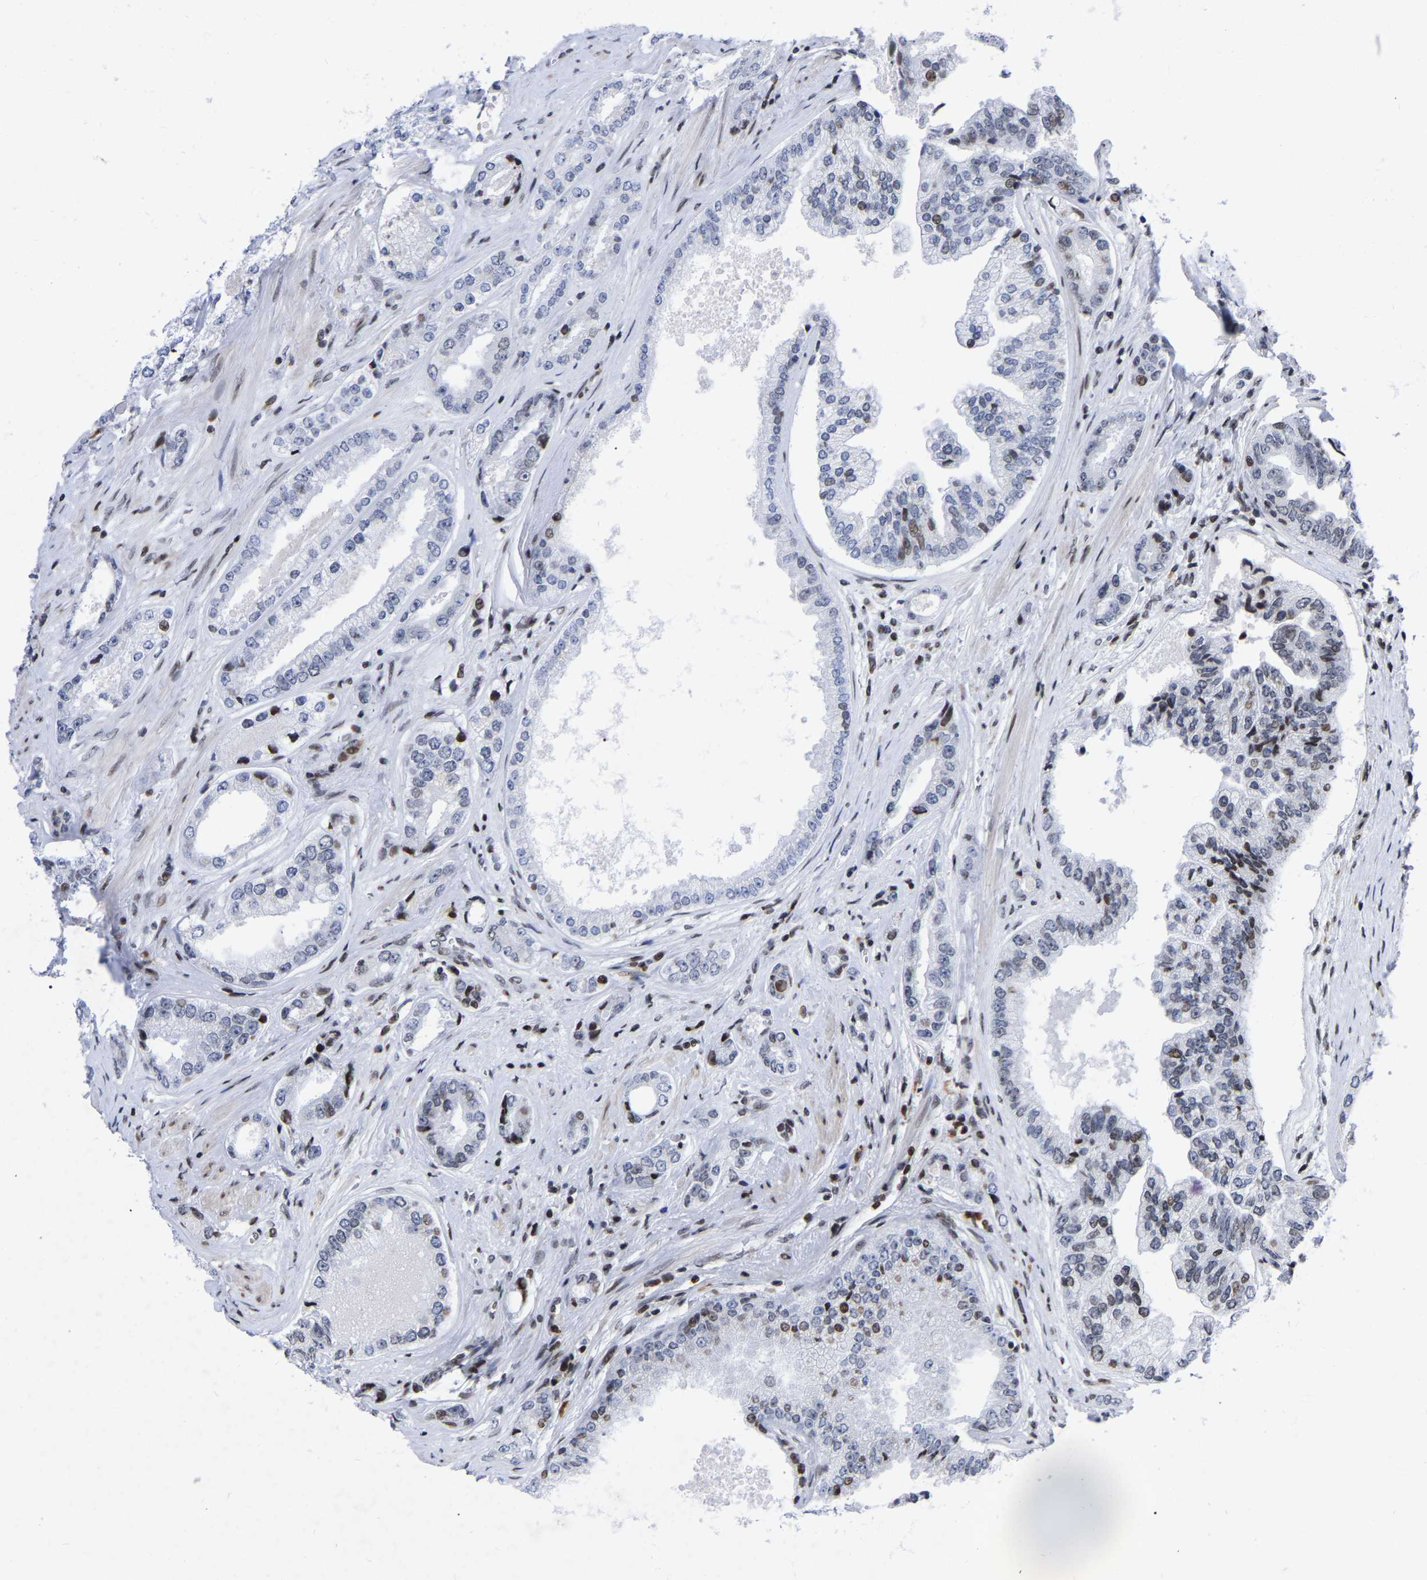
{"staining": {"intensity": "negative", "quantity": "none", "location": "none"}, "tissue": "prostate cancer", "cell_type": "Tumor cells", "image_type": "cancer", "snomed": [{"axis": "morphology", "description": "Adenocarcinoma, High grade"}, {"axis": "topography", "description": "Prostate"}], "caption": "Protein analysis of high-grade adenocarcinoma (prostate) exhibits no significant expression in tumor cells. (DAB (3,3'-diaminobenzidine) immunohistochemistry with hematoxylin counter stain).", "gene": "PRCC", "patient": {"sex": "male", "age": 61}}